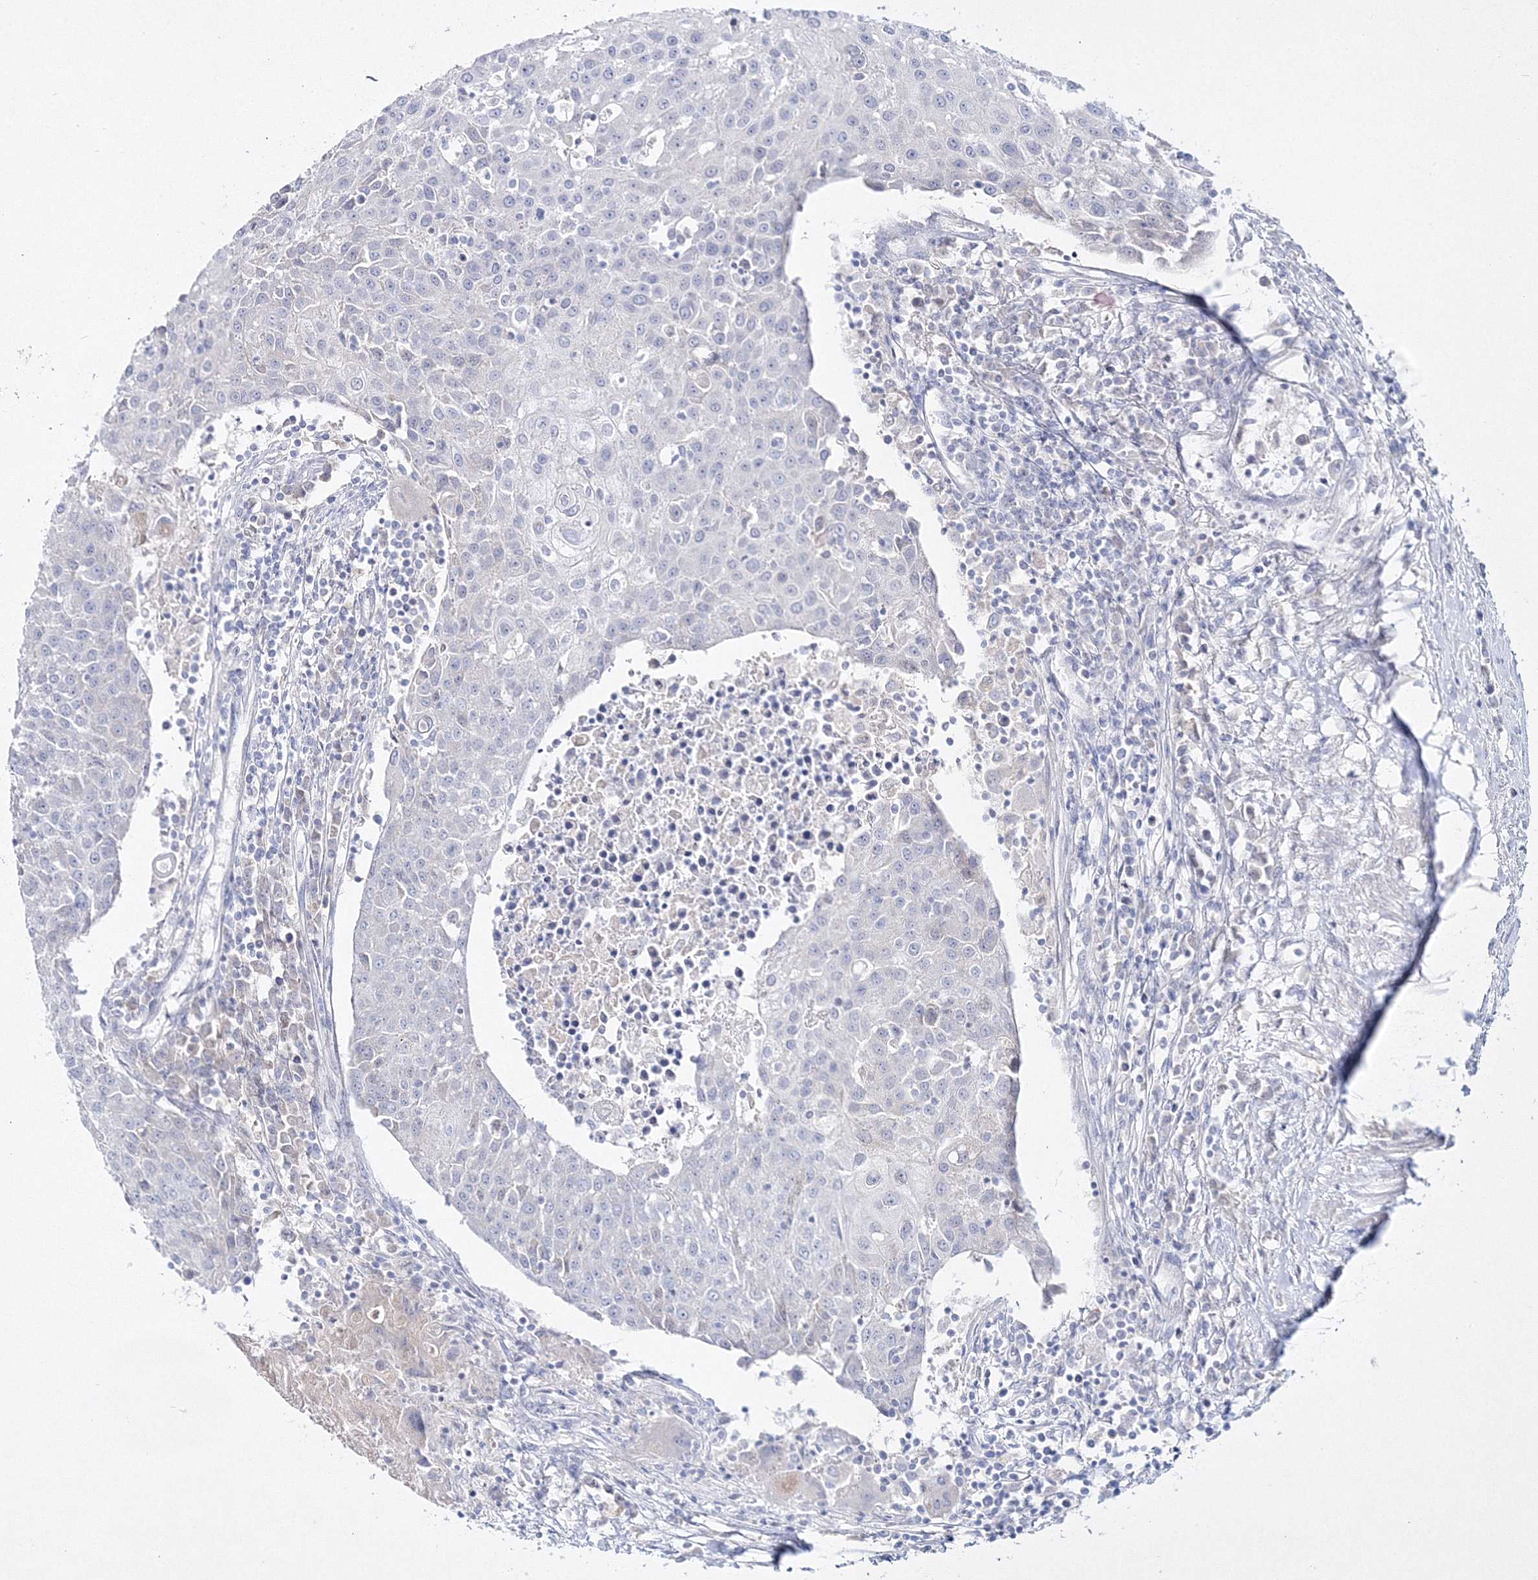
{"staining": {"intensity": "negative", "quantity": "none", "location": "none"}, "tissue": "urothelial cancer", "cell_type": "Tumor cells", "image_type": "cancer", "snomed": [{"axis": "morphology", "description": "Urothelial carcinoma, High grade"}, {"axis": "topography", "description": "Urinary bladder"}], "caption": "Immunohistochemistry image of high-grade urothelial carcinoma stained for a protein (brown), which displays no positivity in tumor cells. Brightfield microscopy of IHC stained with DAB (brown) and hematoxylin (blue), captured at high magnification.", "gene": "NEU4", "patient": {"sex": "female", "age": 85}}